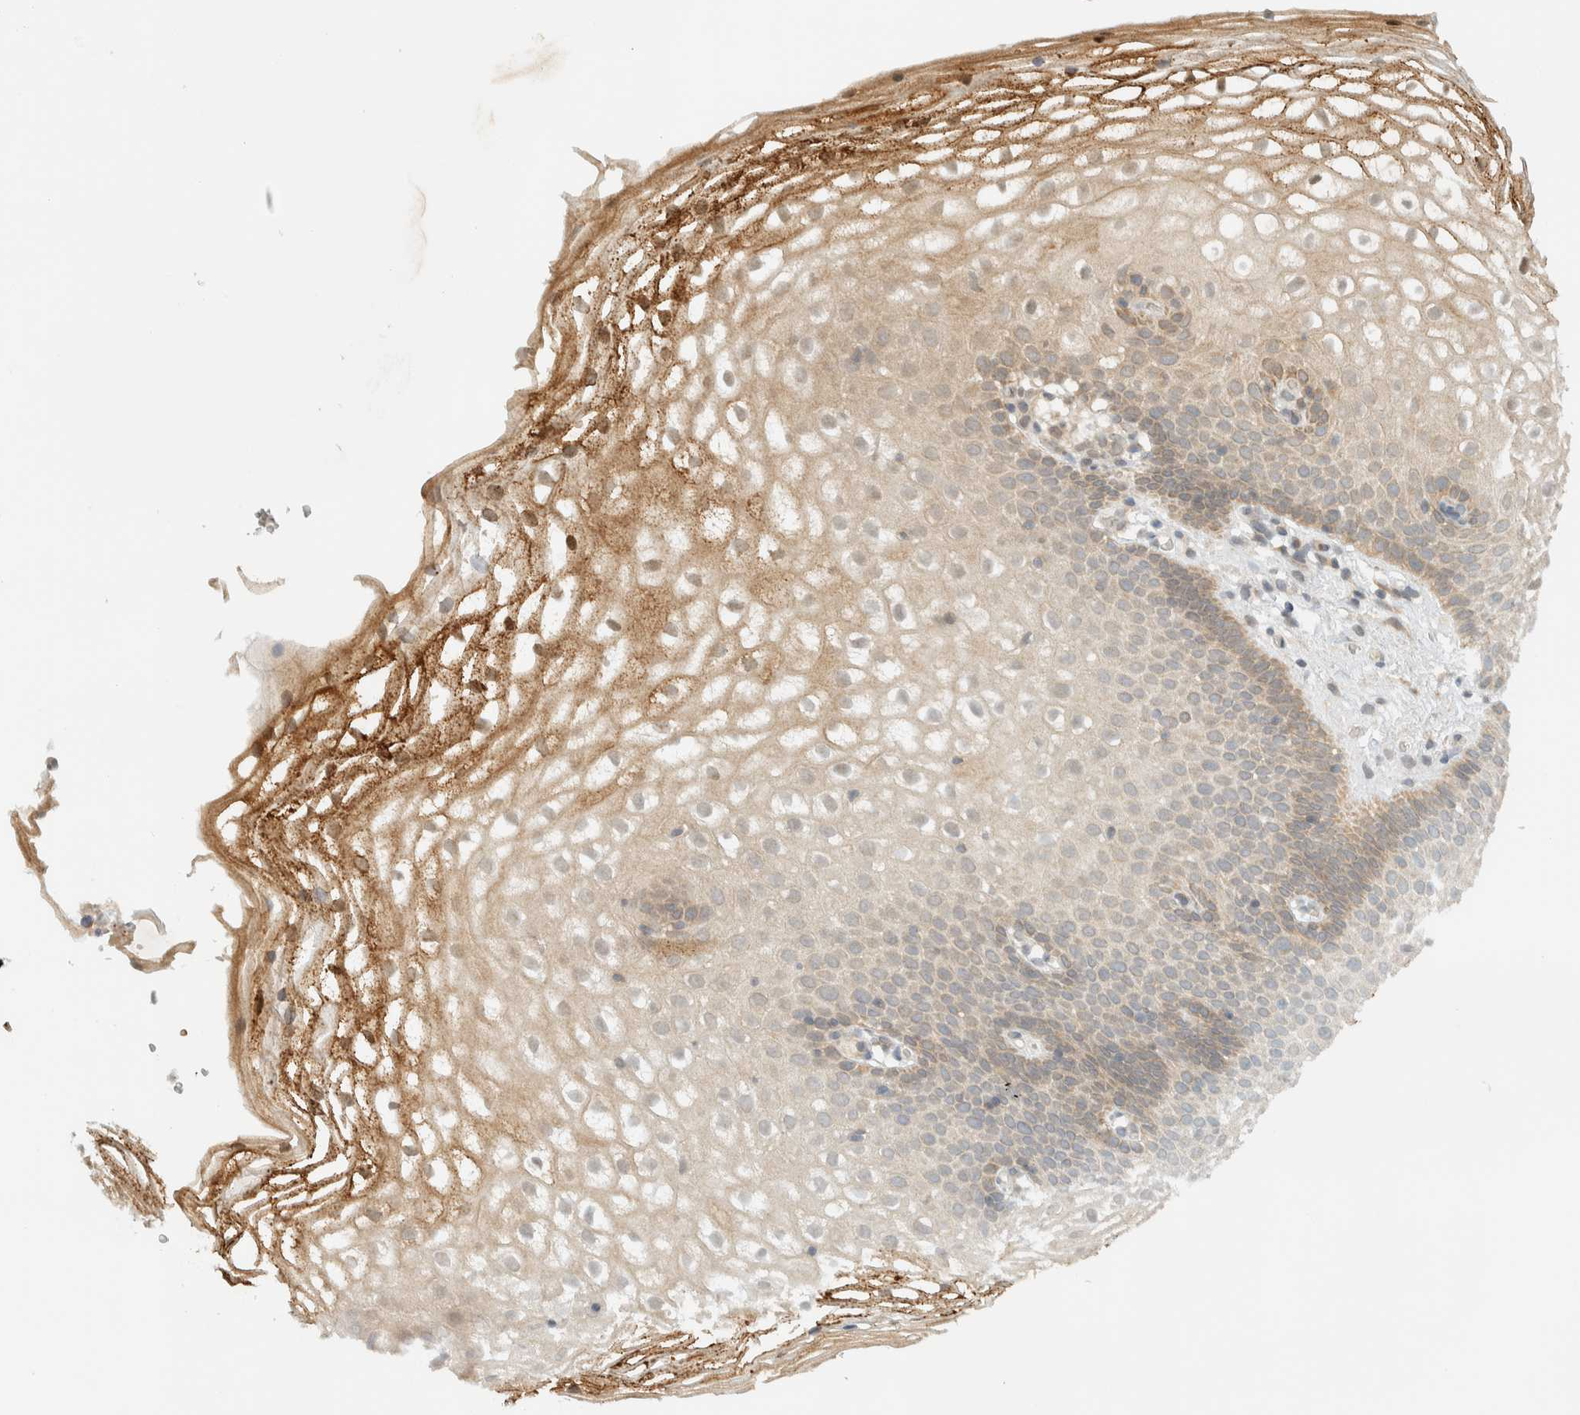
{"staining": {"intensity": "weak", "quantity": "25%-75%", "location": "cytoplasmic/membranous"}, "tissue": "cervix", "cell_type": "Squamous epithelial cells", "image_type": "normal", "snomed": [{"axis": "morphology", "description": "Normal tissue, NOS"}, {"axis": "topography", "description": "Cervix"}], "caption": "IHC photomicrograph of normal cervix stained for a protein (brown), which shows low levels of weak cytoplasmic/membranous staining in approximately 25%-75% of squamous epithelial cells.", "gene": "KIFAP3", "patient": {"sex": "female", "age": 72}}